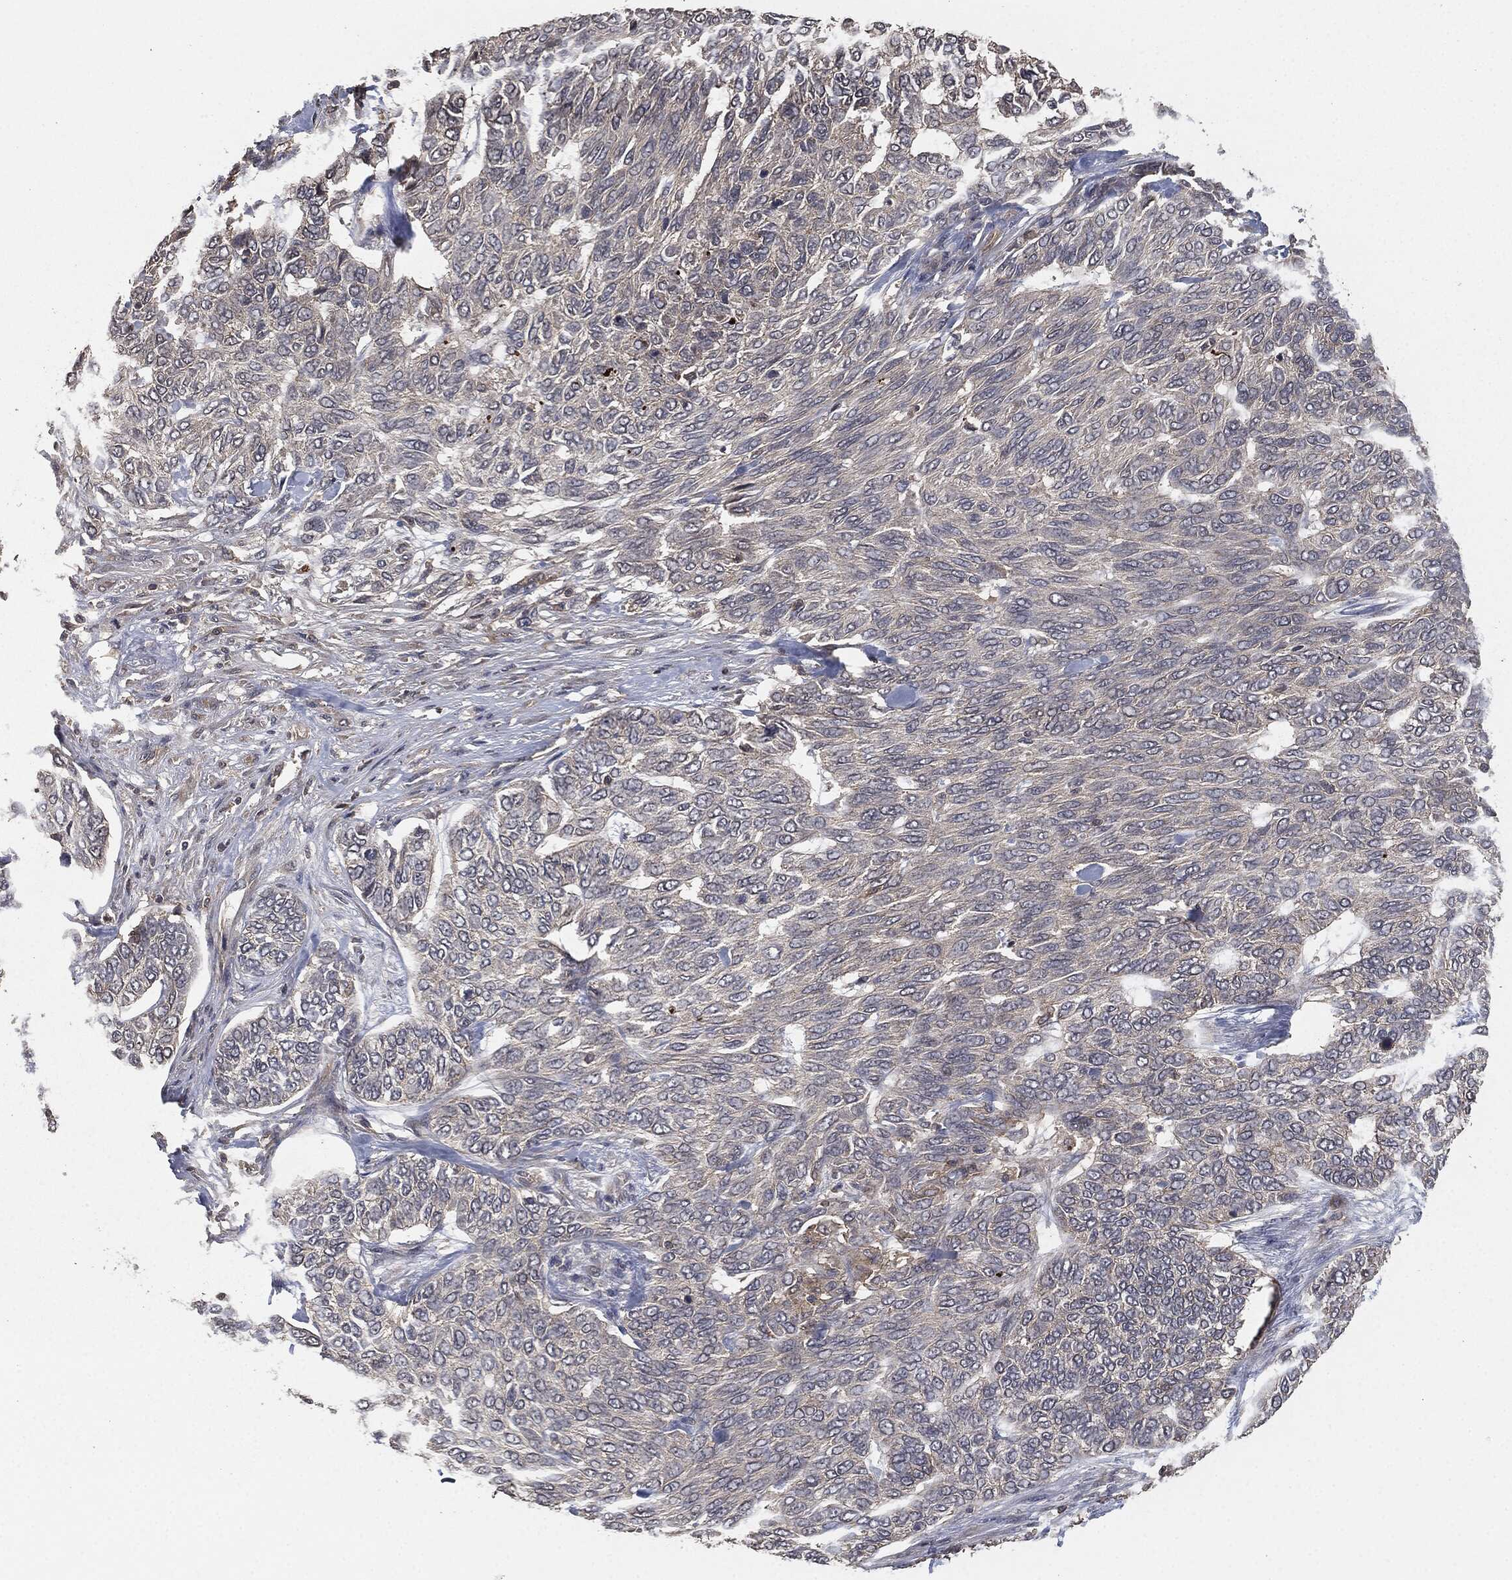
{"staining": {"intensity": "negative", "quantity": "none", "location": "none"}, "tissue": "skin cancer", "cell_type": "Tumor cells", "image_type": "cancer", "snomed": [{"axis": "morphology", "description": "Basal cell carcinoma"}, {"axis": "topography", "description": "Skin"}], "caption": "A high-resolution photomicrograph shows immunohistochemistry staining of basal cell carcinoma (skin), which reveals no significant positivity in tumor cells.", "gene": "ERBIN", "patient": {"sex": "female", "age": 65}}